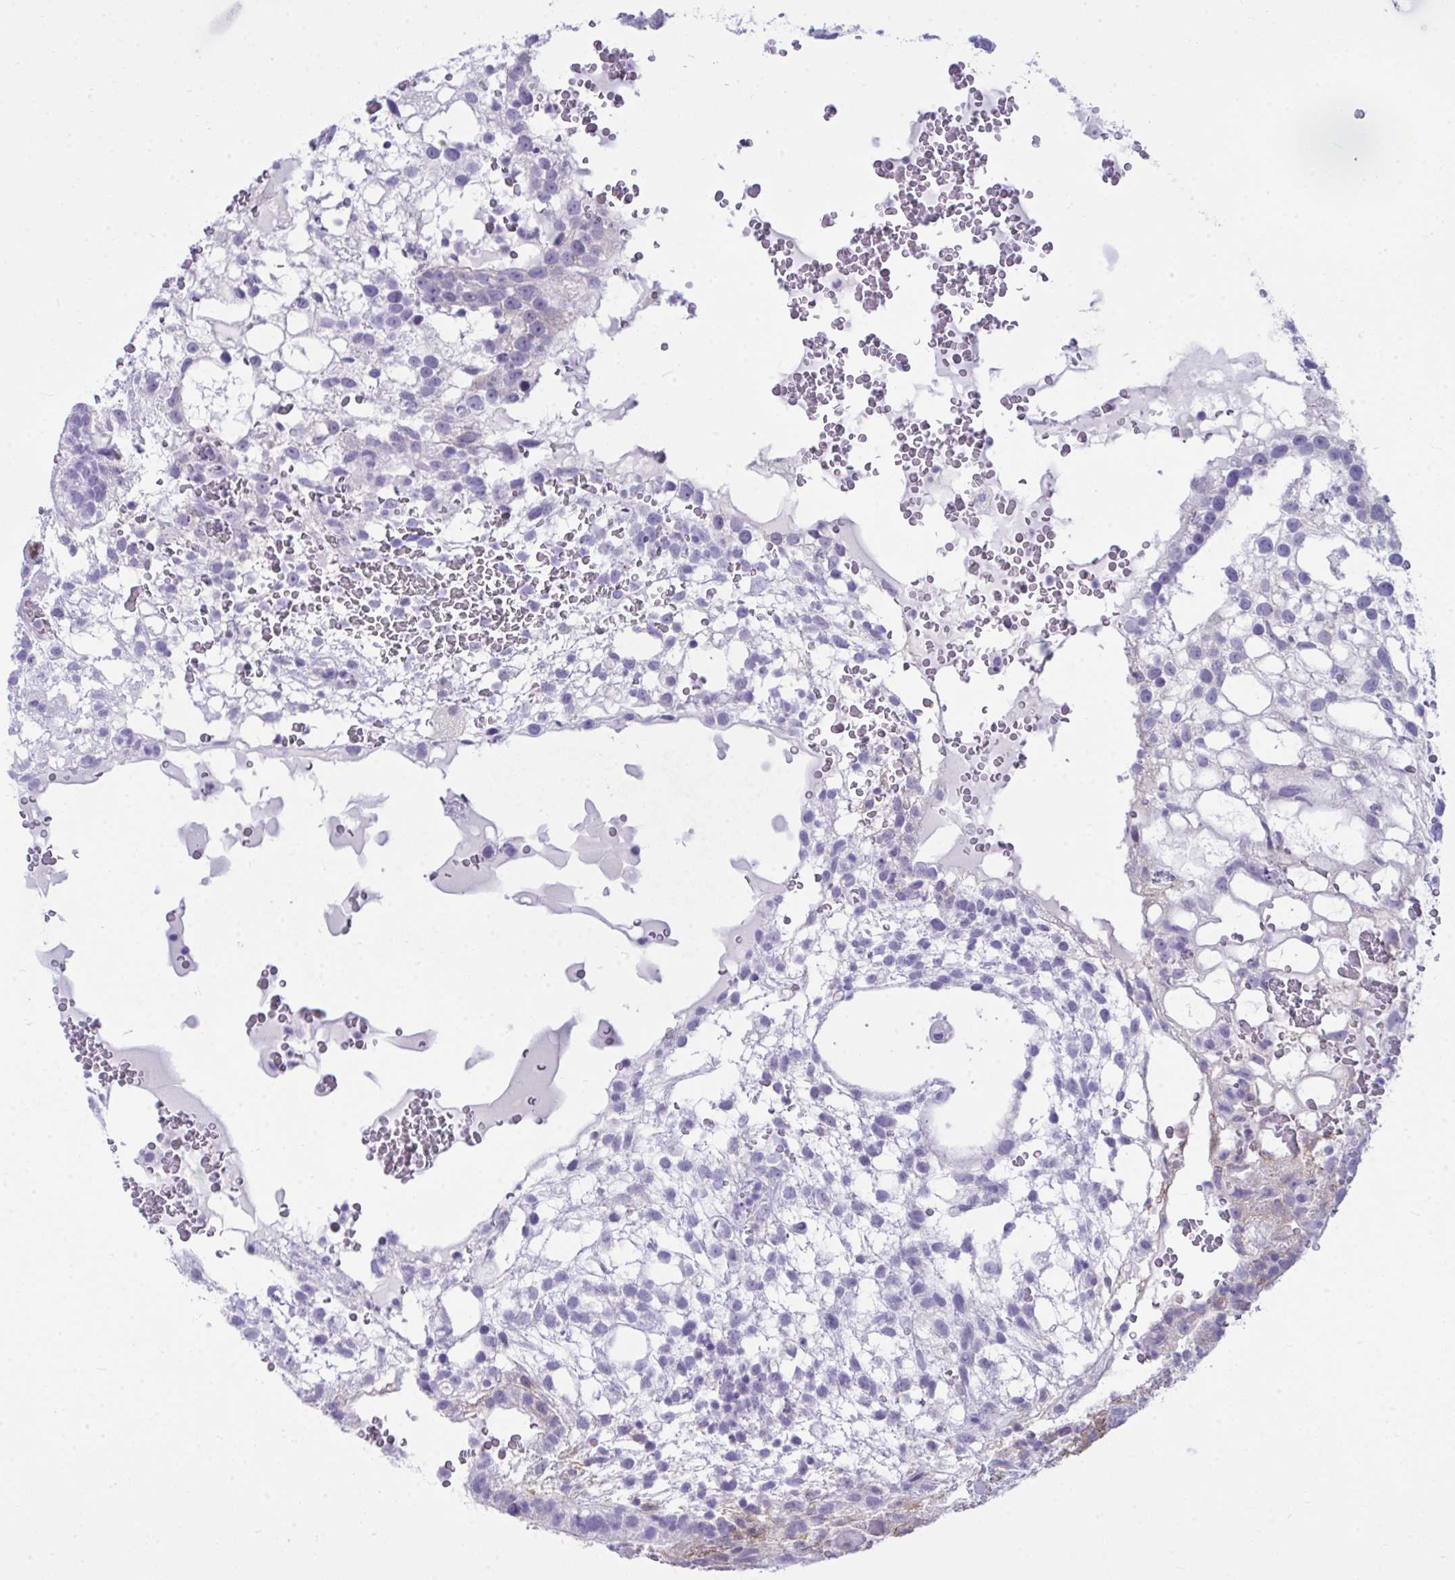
{"staining": {"intensity": "negative", "quantity": "none", "location": "none"}, "tissue": "testis cancer", "cell_type": "Tumor cells", "image_type": "cancer", "snomed": [{"axis": "morphology", "description": "Normal tissue, NOS"}, {"axis": "morphology", "description": "Carcinoma, Embryonal, NOS"}, {"axis": "topography", "description": "Testis"}], "caption": "Micrograph shows no protein expression in tumor cells of testis cancer tissue.", "gene": "LIMS2", "patient": {"sex": "male", "age": 32}}